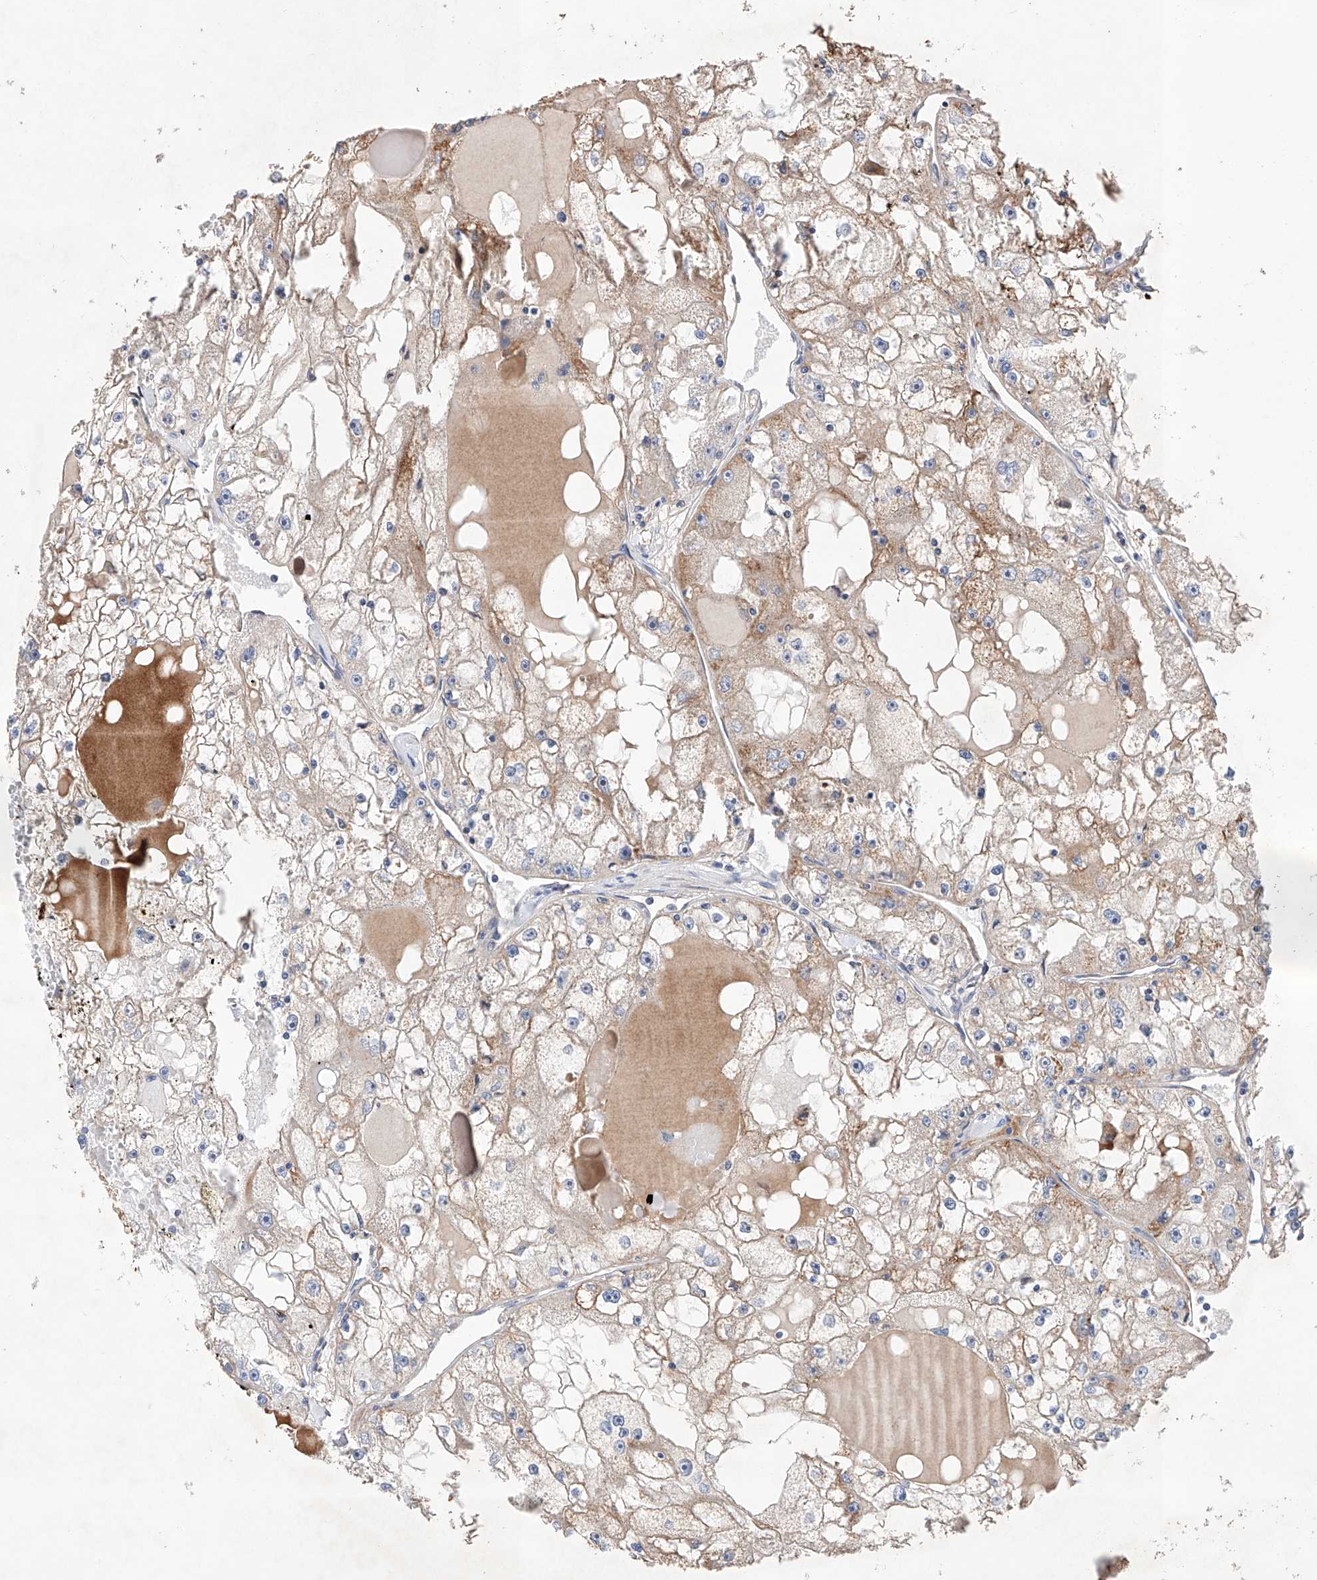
{"staining": {"intensity": "moderate", "quantity": "<25%", "location": "cytoplasmic/membranous"}, "tissue": "renal cancer", "cell_type": "Tumor cells", "image_type": "cancer", "snomed": [{"axis": "morphology", "description": "Adenocarcinoma, NOS"}, {"axis": "topography", "description": "Kidney"}], "caption": "Immunohistochemistry (DAB (3,3'-diaminobenzidine)) staining of adenocarcinoma (renal) exhibits moderate cytoplasmic/membranous protein expression in approximately <25% of tumor cells.", "gene": "AFG1L", "patient": {"sex": "male", "age": 56}}